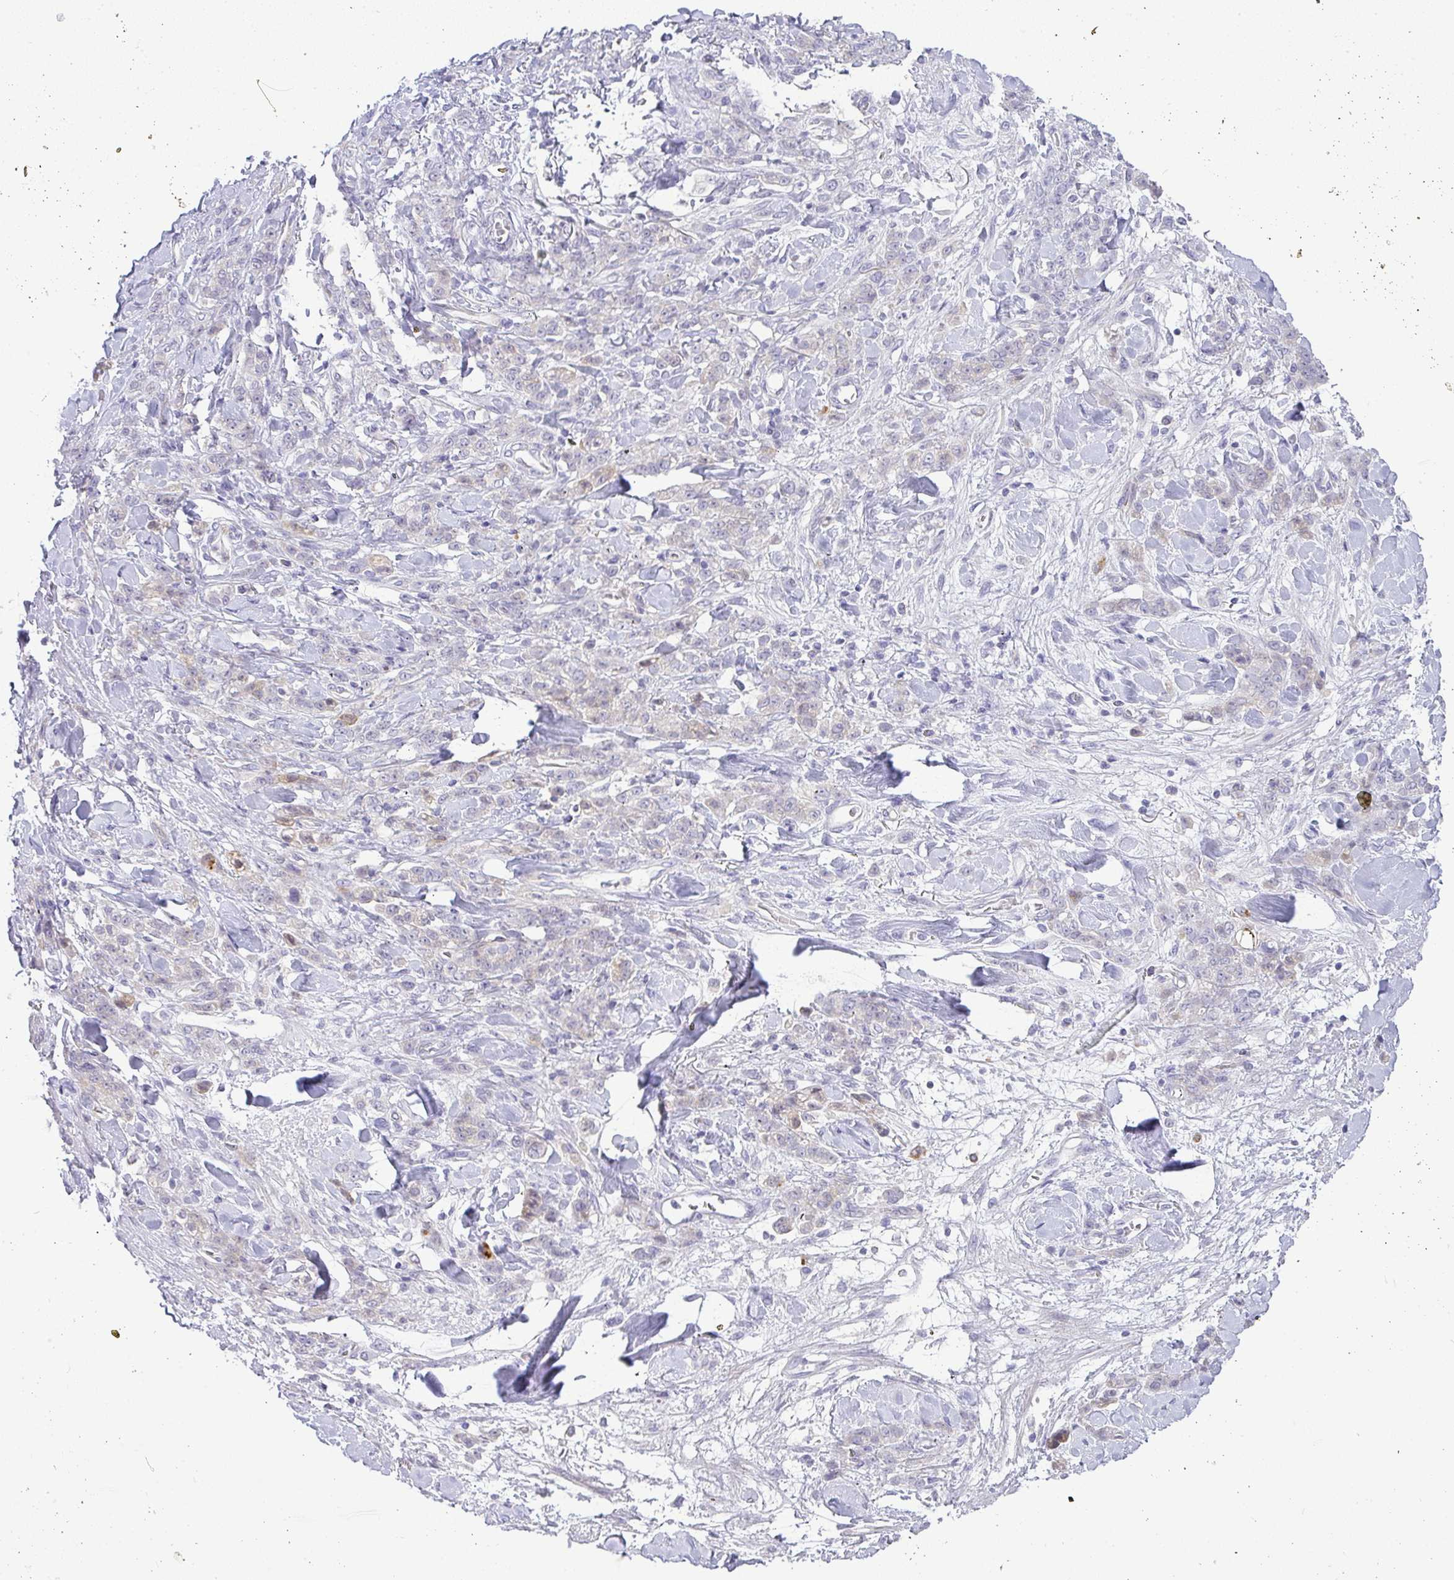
{"staining": {"intensity": "negative", "quantity": "none", "location": "none"}, "tissue": "stomach cancer", "cell_type": "Tumor cells", "image_type": "cancer", "snomed": [{"axis": "morphology", "description": "Normal tissue, NOS"}, {"axis": "morphology", "description": "Adenocarcinoma, NOS"}, {"axis": "topography", "description": "Stomach"}], "caption": "Tumor cells show no significant protein positivity in stomach cancer.", "gene": "LIPE", "patient": {"sex": "male", "age": 82}}